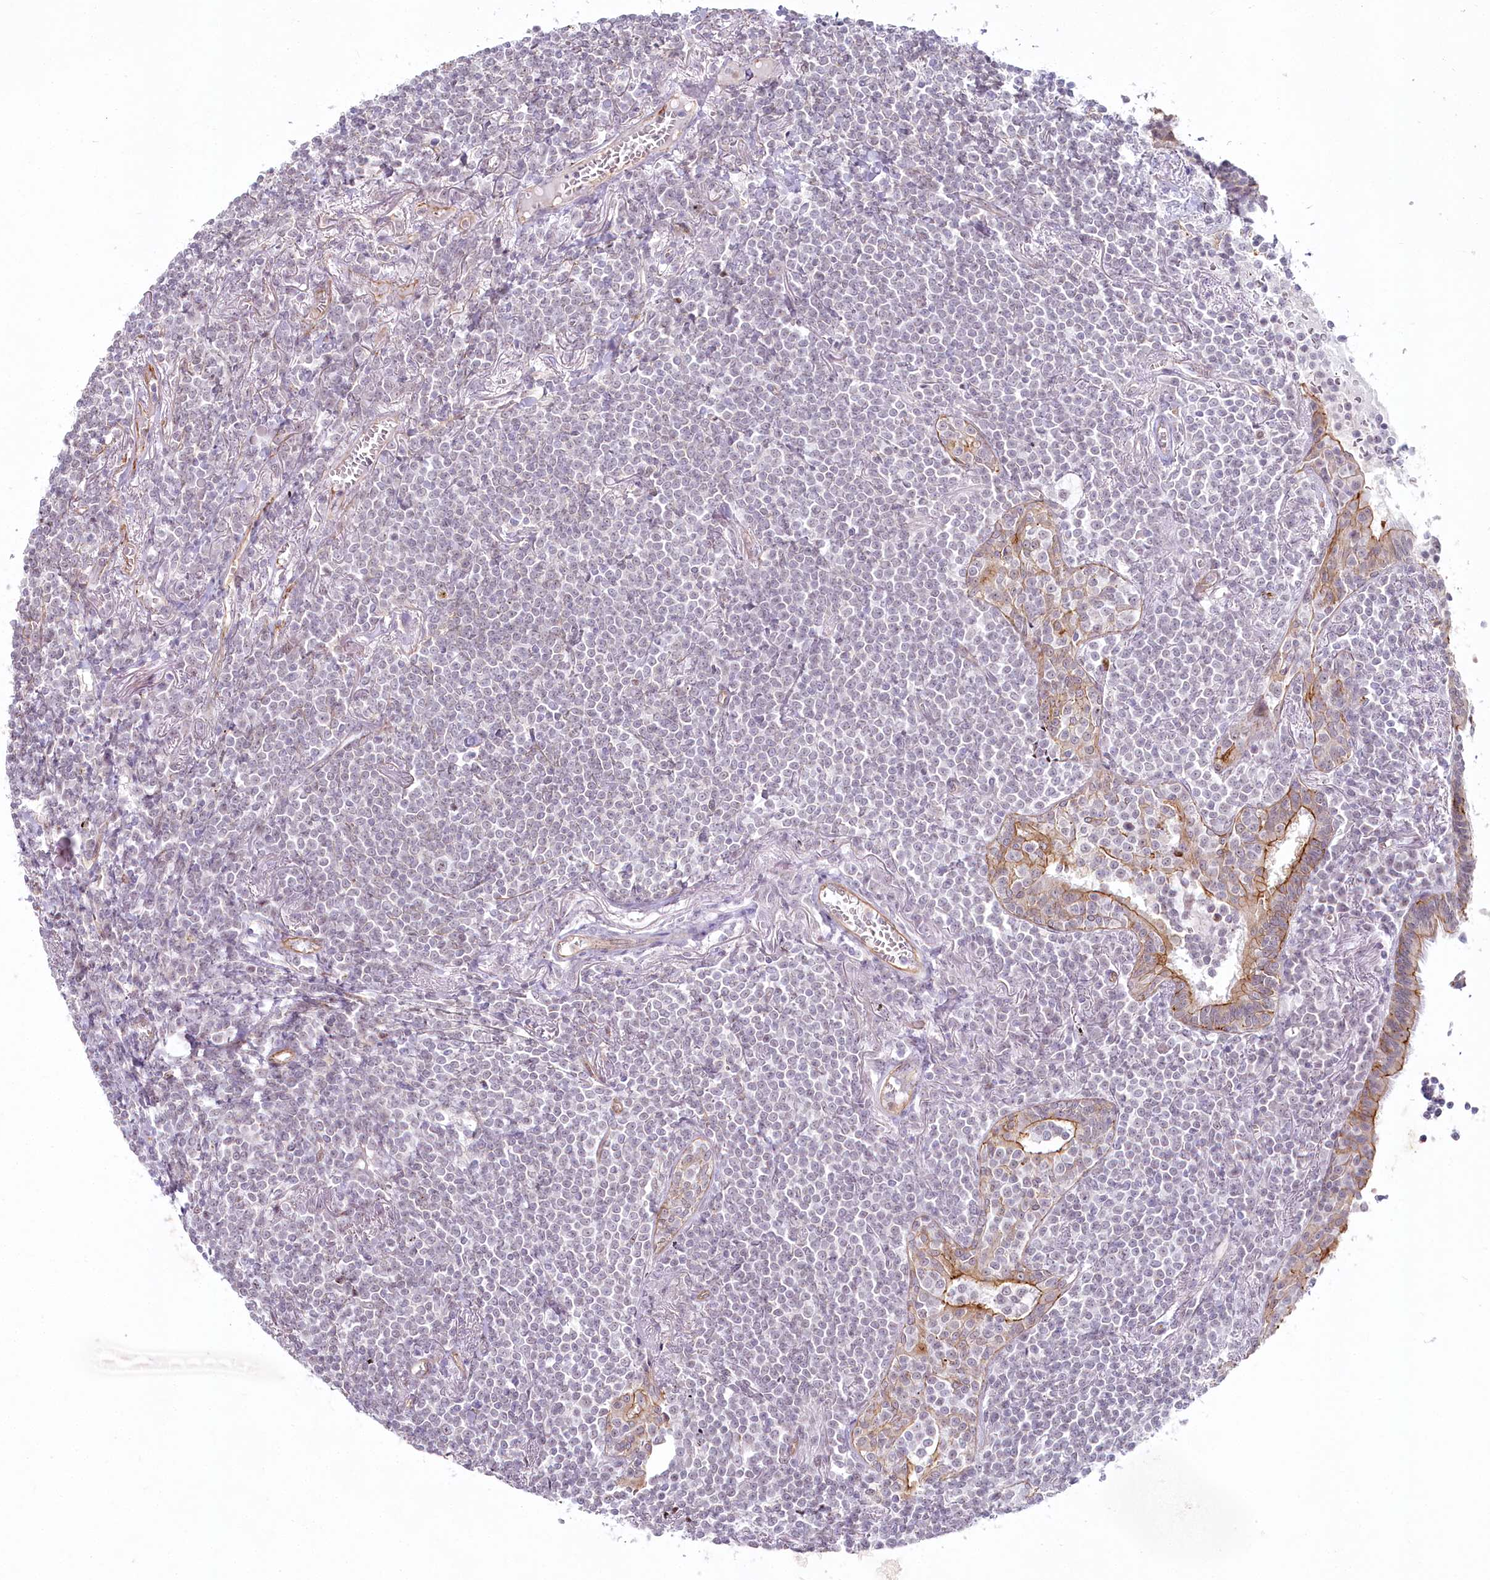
{"staining": {"intensity": "negative", "quantity": "none", "location": "none"}, "tissue": "lymphoma", "cell_type": "Tumor cells", "image_type": "cancer", "snomed": [{"axis": "morphology", "description": "Malignant lymphoma, non-Hodgkin's type, Low grade"}, {"axis": "topography", "description": "Lung"}], "caption": "Low-grade malignant lymphoma, non-Hodgkin's type stained for a protein using IHC shows no positivity tumor cells.", "gene": "ABHD8", "patient": {"sex": "female", "age": 71}}